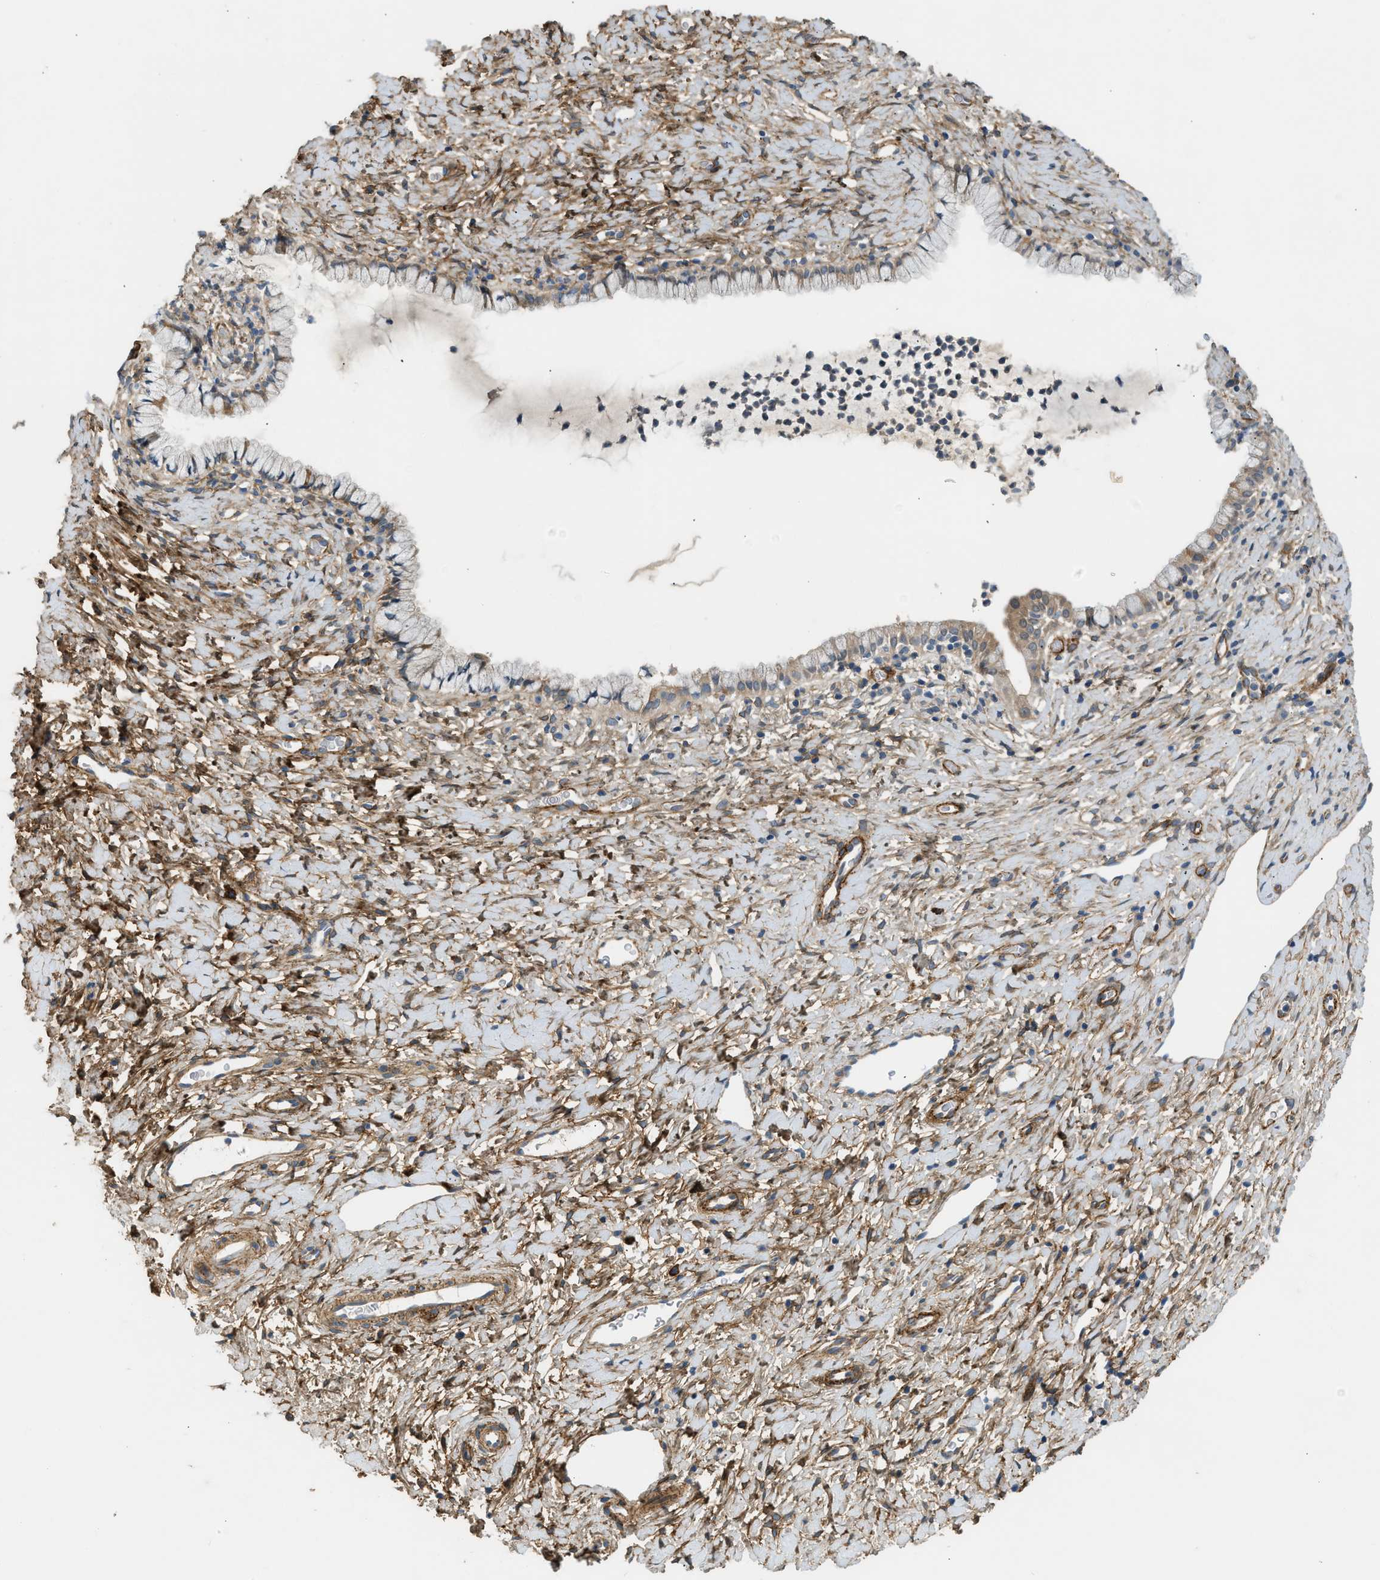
{"staining": {"intensity": "moderate", "quantity": ">75%", "location": "cytoplasmic/membranous"}, "tissue": "cervix", "cell_type": "Glandular cells", "image_type": "normal", "snomed": [{"axis": "morphology", "description": "Normal tissue, NOS"}, {"axis": "topography", "description": "Cervix"}], "caption": "Immunohistochemistry staining of unremarkable cervix, which exhibits medium levels of moderate cytoplasmic/membranous expression in about >75% of glandular cells indicating moderate cytoplasmic/membranous protein staining. The staining was performed using DAB (brown) for protein detection and nuclei were counterstained in hematoxylin (blue).", "gene": "EDNRA", "patient": {"sex": "female", "age": 72}}